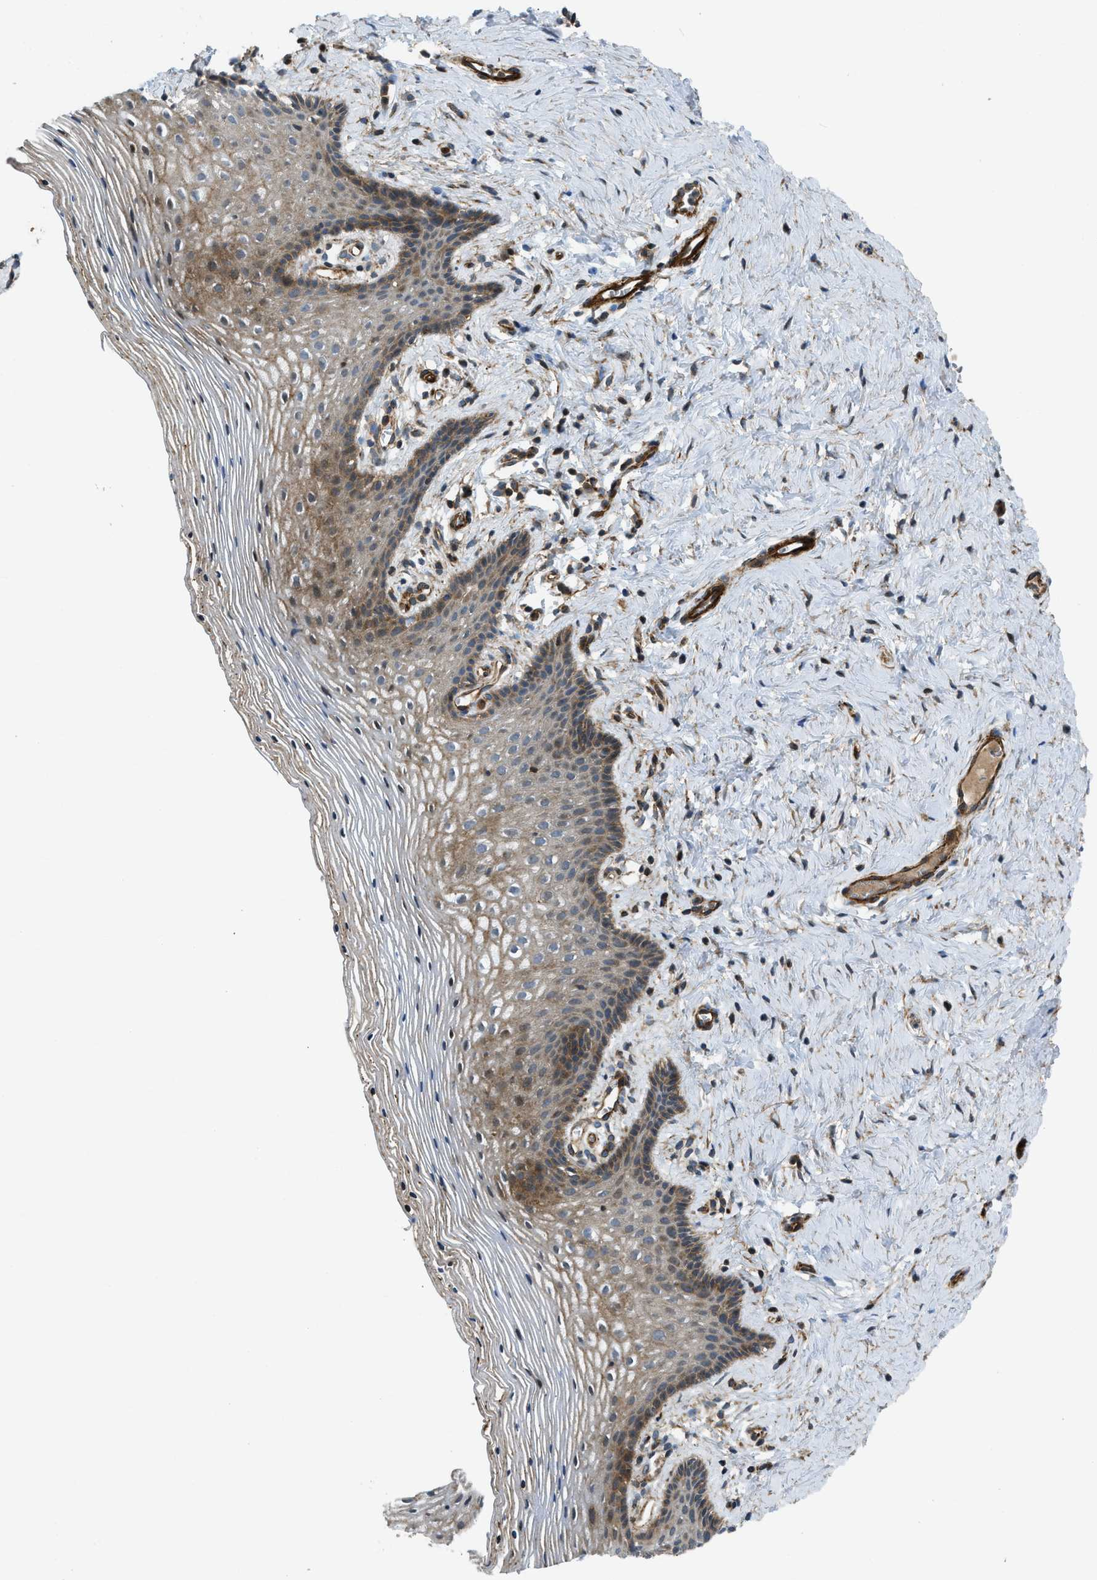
{"staining": {"intensity": "moderate", "quantity": ">75%", "location": "cytoplasmic/membranous"}, "tissue": "vagina", "cell_type": "Squamous epithelial cells", "image_type": "normal", "snomed": [{"axis": "morphology", "description": "Normal tissue, NOS"}, {"axis": "topography", "description": "Vagina"}], "caption": "Benign vagina was stained to show a protein in brown. There is medium levels of moderate cytoplasmic/membranous positivity in about >75% of squamous epithelial cells.", "gene": "NYNRIN", "patient": {"sex": "female", "age": 32}}